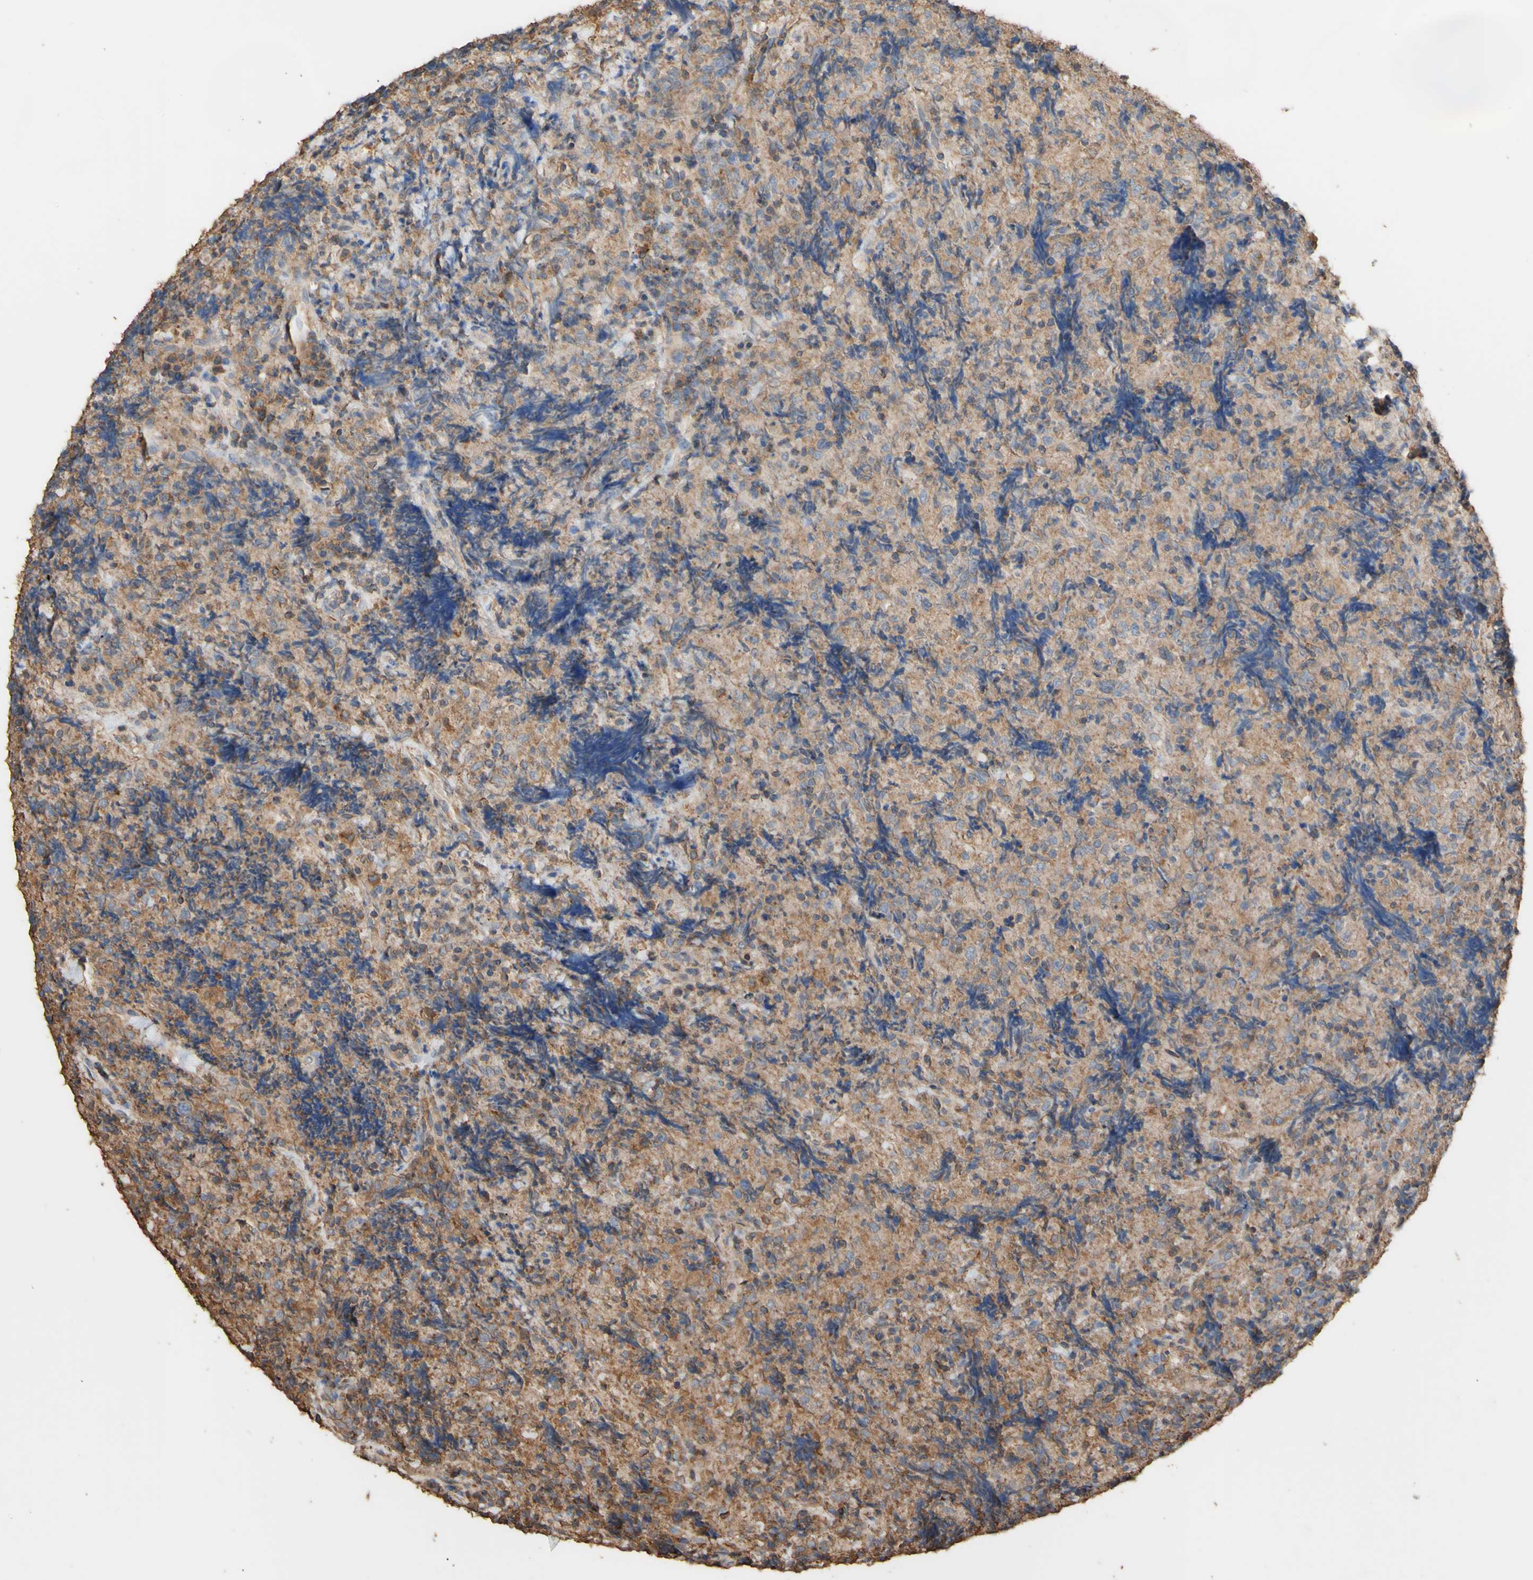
{"staining": {"intensity": "moderate", "quantity": ">75%", "location": "cytoplasmic/membranous"}, "tissue": "lymphoma", "cell_type": "Tumor cells", "image_type": "cancer", "snomed": [{"axis": "morphology", "description": "Malignant lymphoma, non-Hodgkin's type, High grade"}, {"axis": "topography", "description": "Tonsil"}], "caption": "A high-resolution photomicrograph shows immunohistochemistry staining of lymphoma, which exhibits moderate cytoplasmic/membranous expression in approximately >75% of tumor cells.", "gene": "ALDH9A1", "patient": {"sex": "female", "age": 36}}